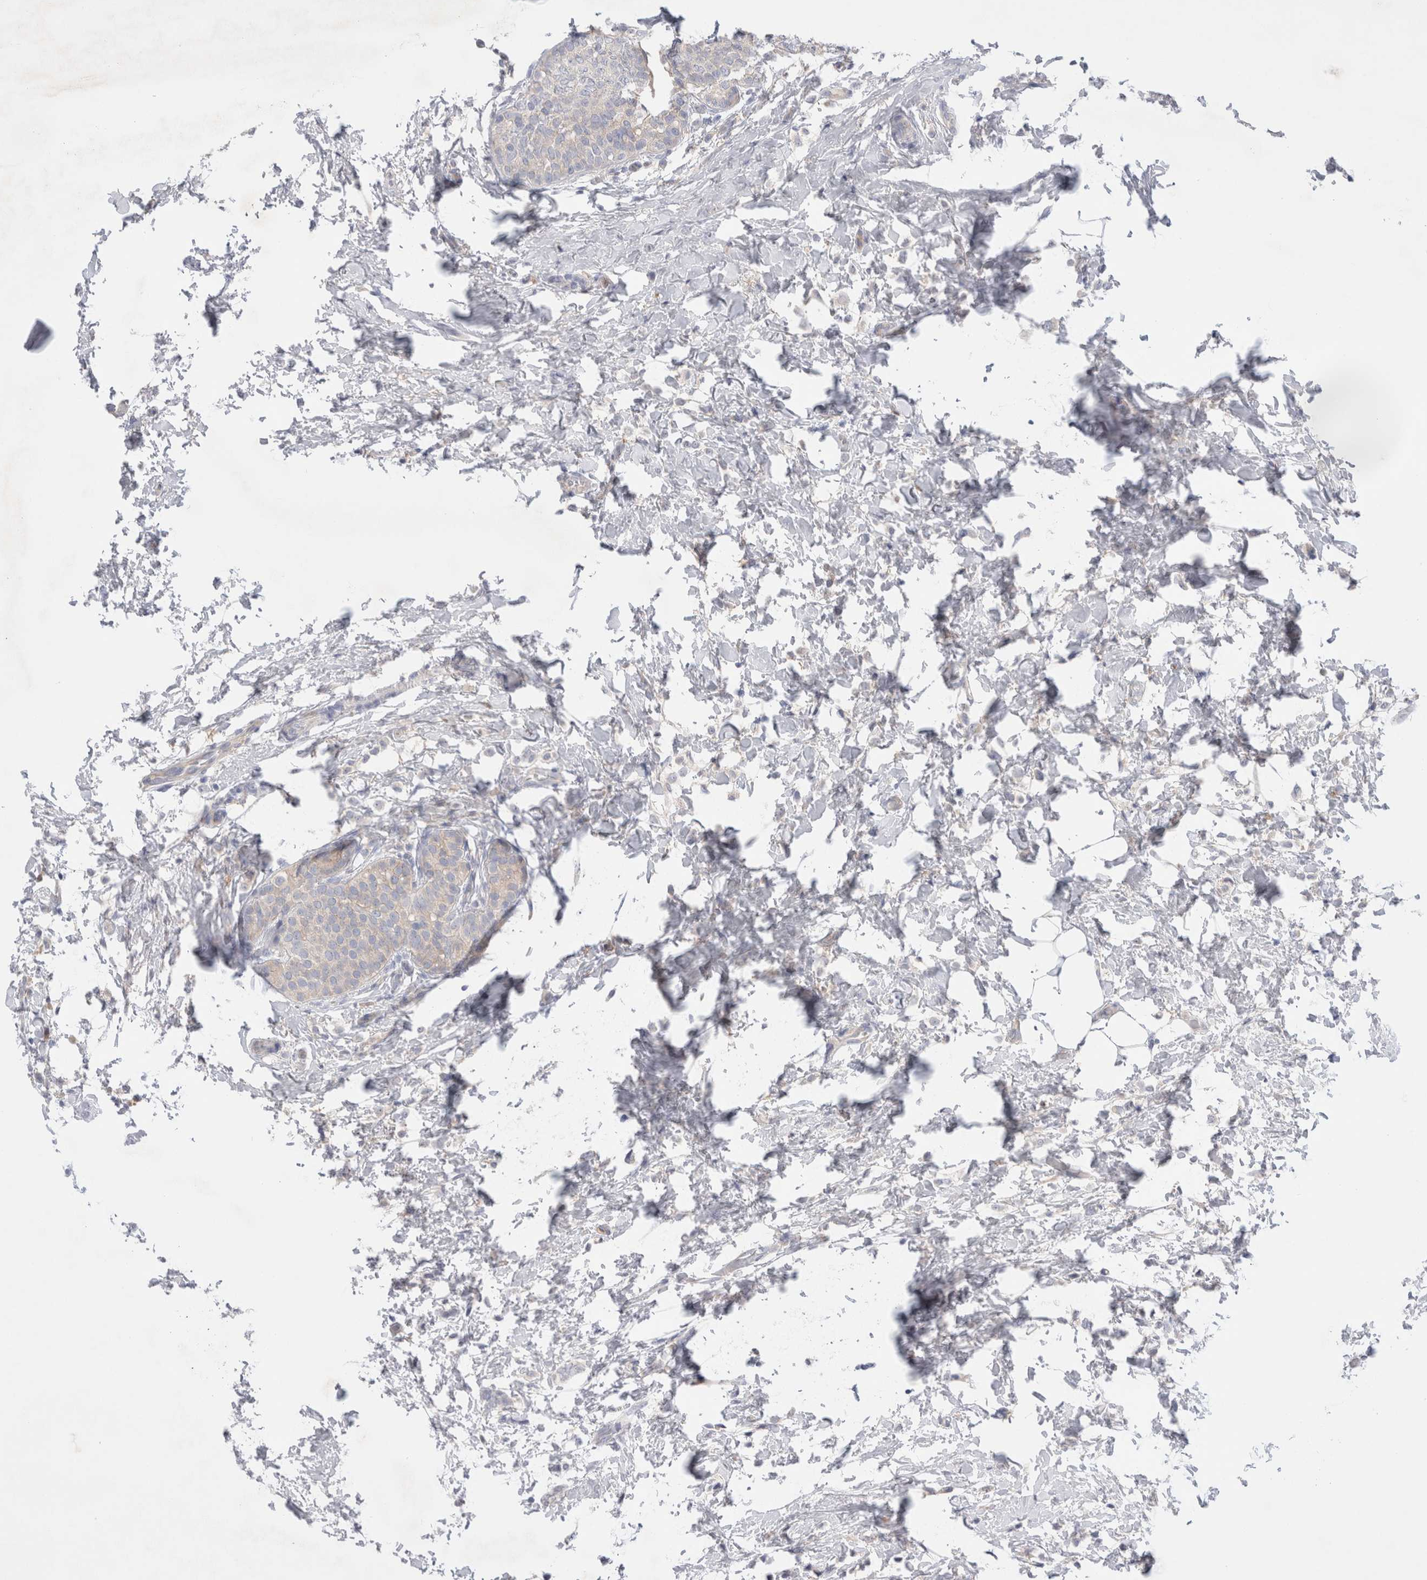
{"staining": {"intensity": "negative", "quantity": "none", "location": "none"}, "tissue": "breast cancer", "cell_type": "Tumor cells", "image_type": "cancer", "snomed": [{"axis": "morphology", "description": "Lobular carcinoma"}, {"axis": "topography", "description": "Breast"}], "caption": "Immunohistochemistry photomicrograph of breast cancer stained for a protein (brown), which reveals no positivity in tumor cells.", "gene": "RBM12B", "patient": {"sex": "female", "age": 50}}